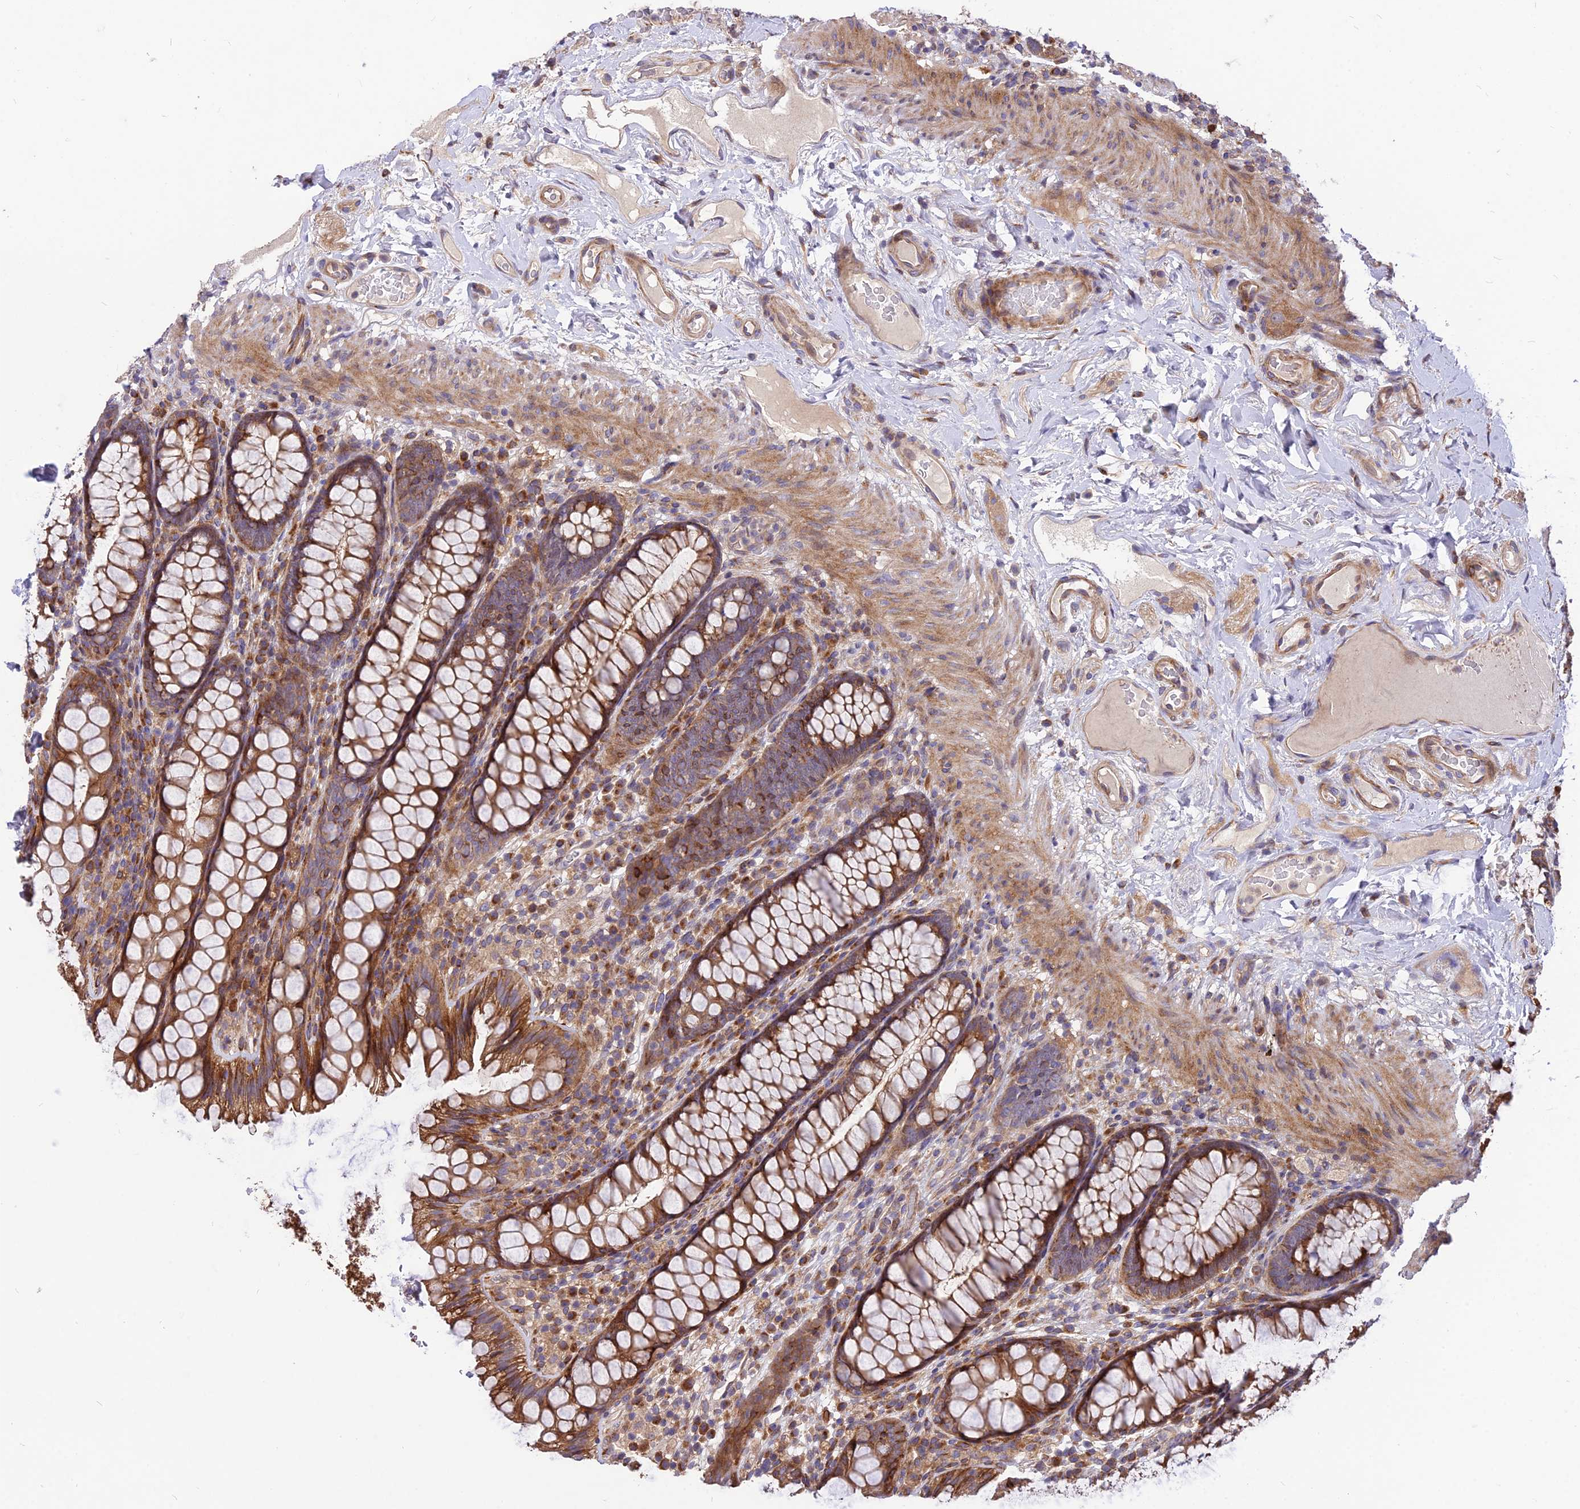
{"staining": {"intensity": "strong", "quantity": ">75%", "location": "cytoplasmic/membranous"}, "tissue": "rectum", "cell_type": "Glandular cells", "image_type": "normal", "snomed": [{"axis": "morphology", "description": "Normal tissue, NOS"}, {"axis": "topography", "description": "Rectum"}], "caption": "Immunohistochemical staining of unremarkable human rectum displays high levels of strong cytoplasmic/membranous expression in approximately >75% of glandular cells.", "gene": "ROCK1", "patient": {"sex": "male", "age": 83}}